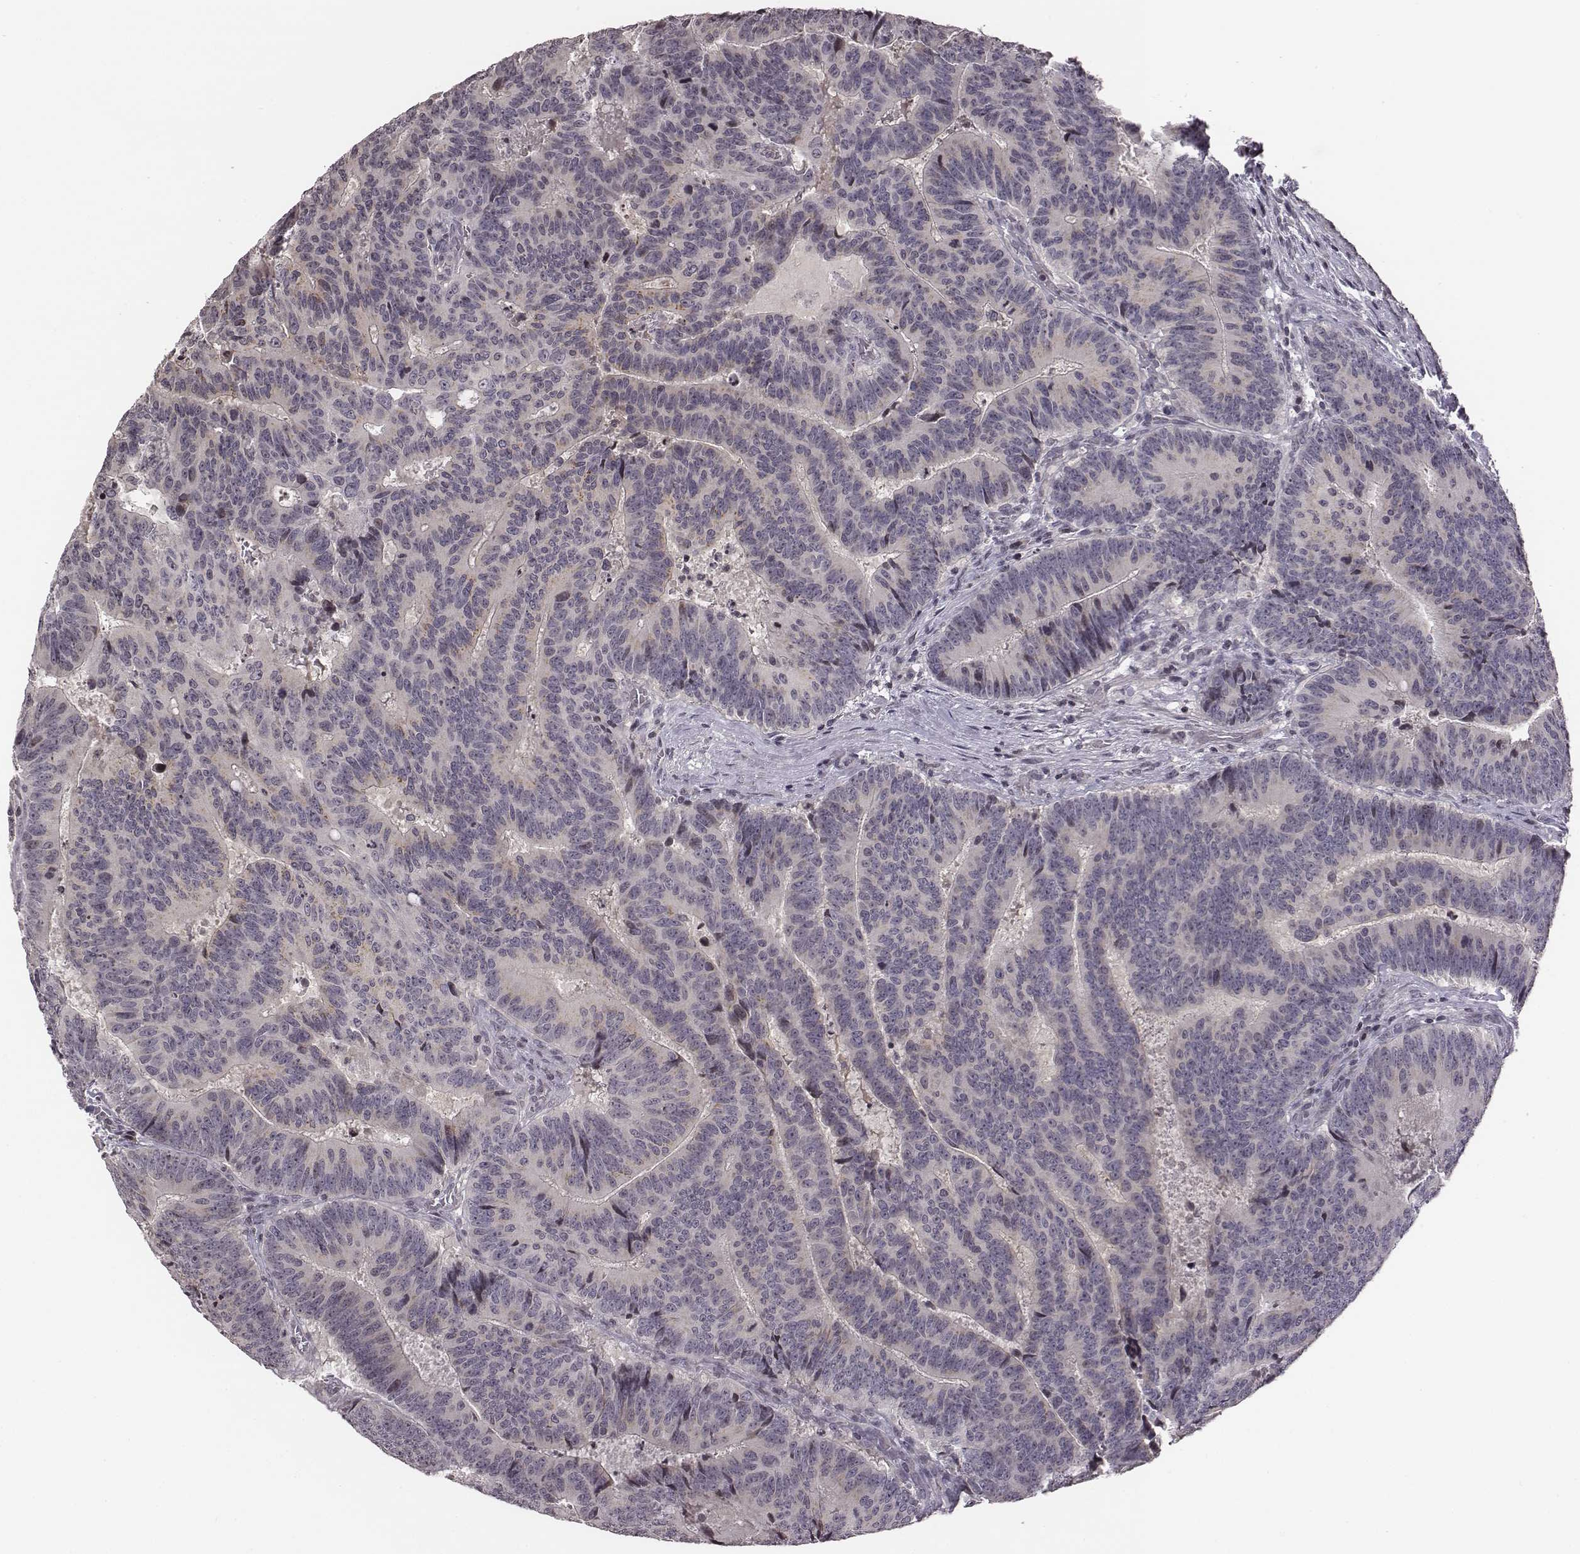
{"staining": {"intensity": "negative", "quantity": "none", "location": "none"}, "tissue": "colorectal cancer", "cell_type": "Tumor cells", "image_type": "cancer", "snomed": [{"axis": "morphology", "description": "Adenocarcinoma, NOS"}, {"axis": "topography", "description": "Colon"}], "caption": "Colorectal adenocarcinoma was stained to show a protein in brown. There is no significant expression in tumor cells. Nuclei are stained in blue.", "gene": "GRM4", "patient": {"sex": "female", "age": 82}}